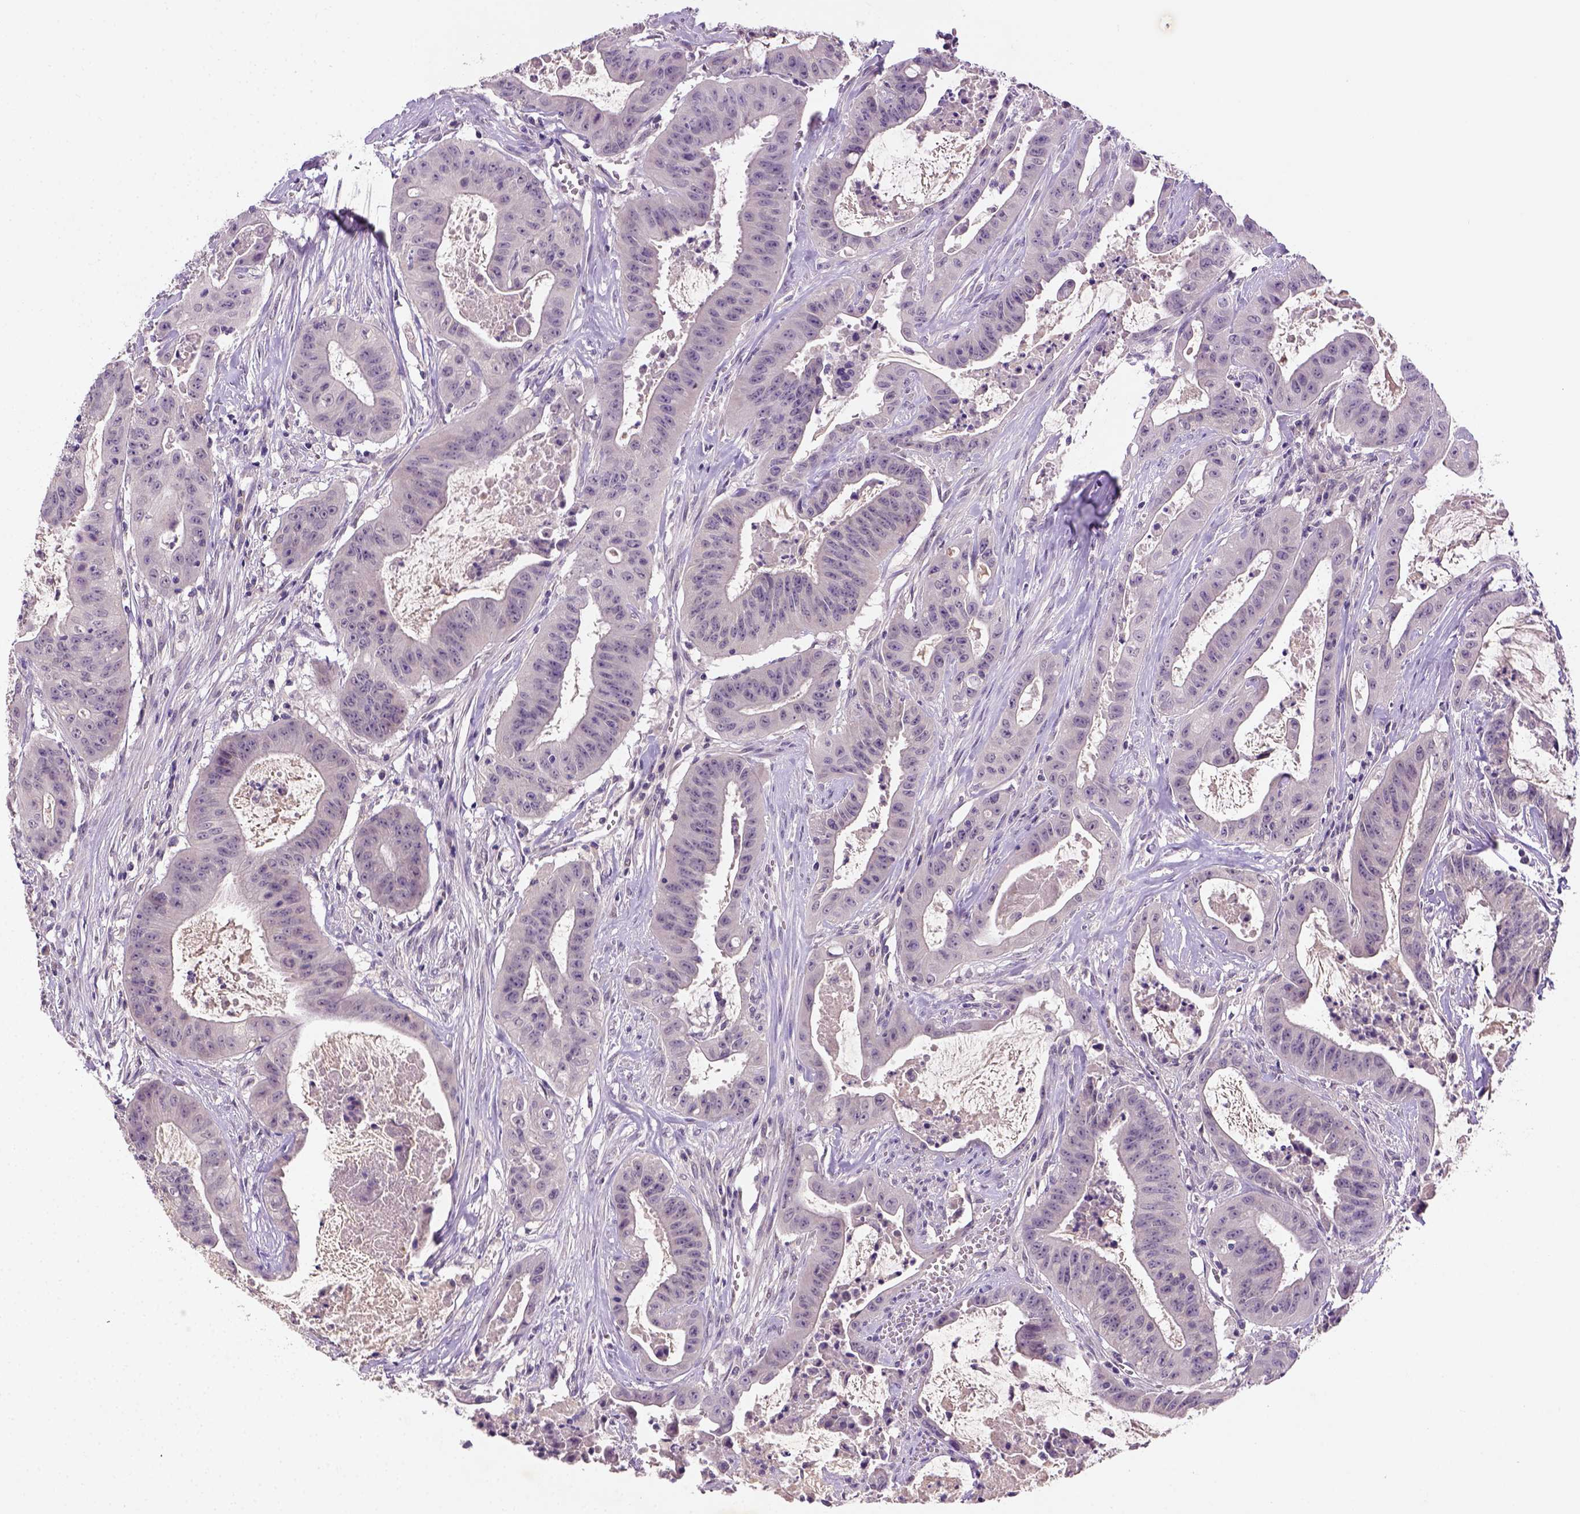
{"staining": {"intensity": "negative", "quantity": "none", "location": "none"}, "tissue": "colorectal cancer", "cell_type": "Tumor cells", "image_type": "cancer", "snomed": [{"axis": "morphology", "description": "Adenocarcinoma, NOS"}, {"axis": "topography", "description": "Colon"}], "caption": "IHC of colorectal adenocarcinoma shows no staining in tumor cells. The staining was performed using DAB (3,3'-diaminobenzidine) to visualize the protein expression in brown, while the nuclei were stained in blue with hematoxylin (Magnification: 20x).", "gene": "NLGN2", "patient": {"sex": "male", "age": 33}}